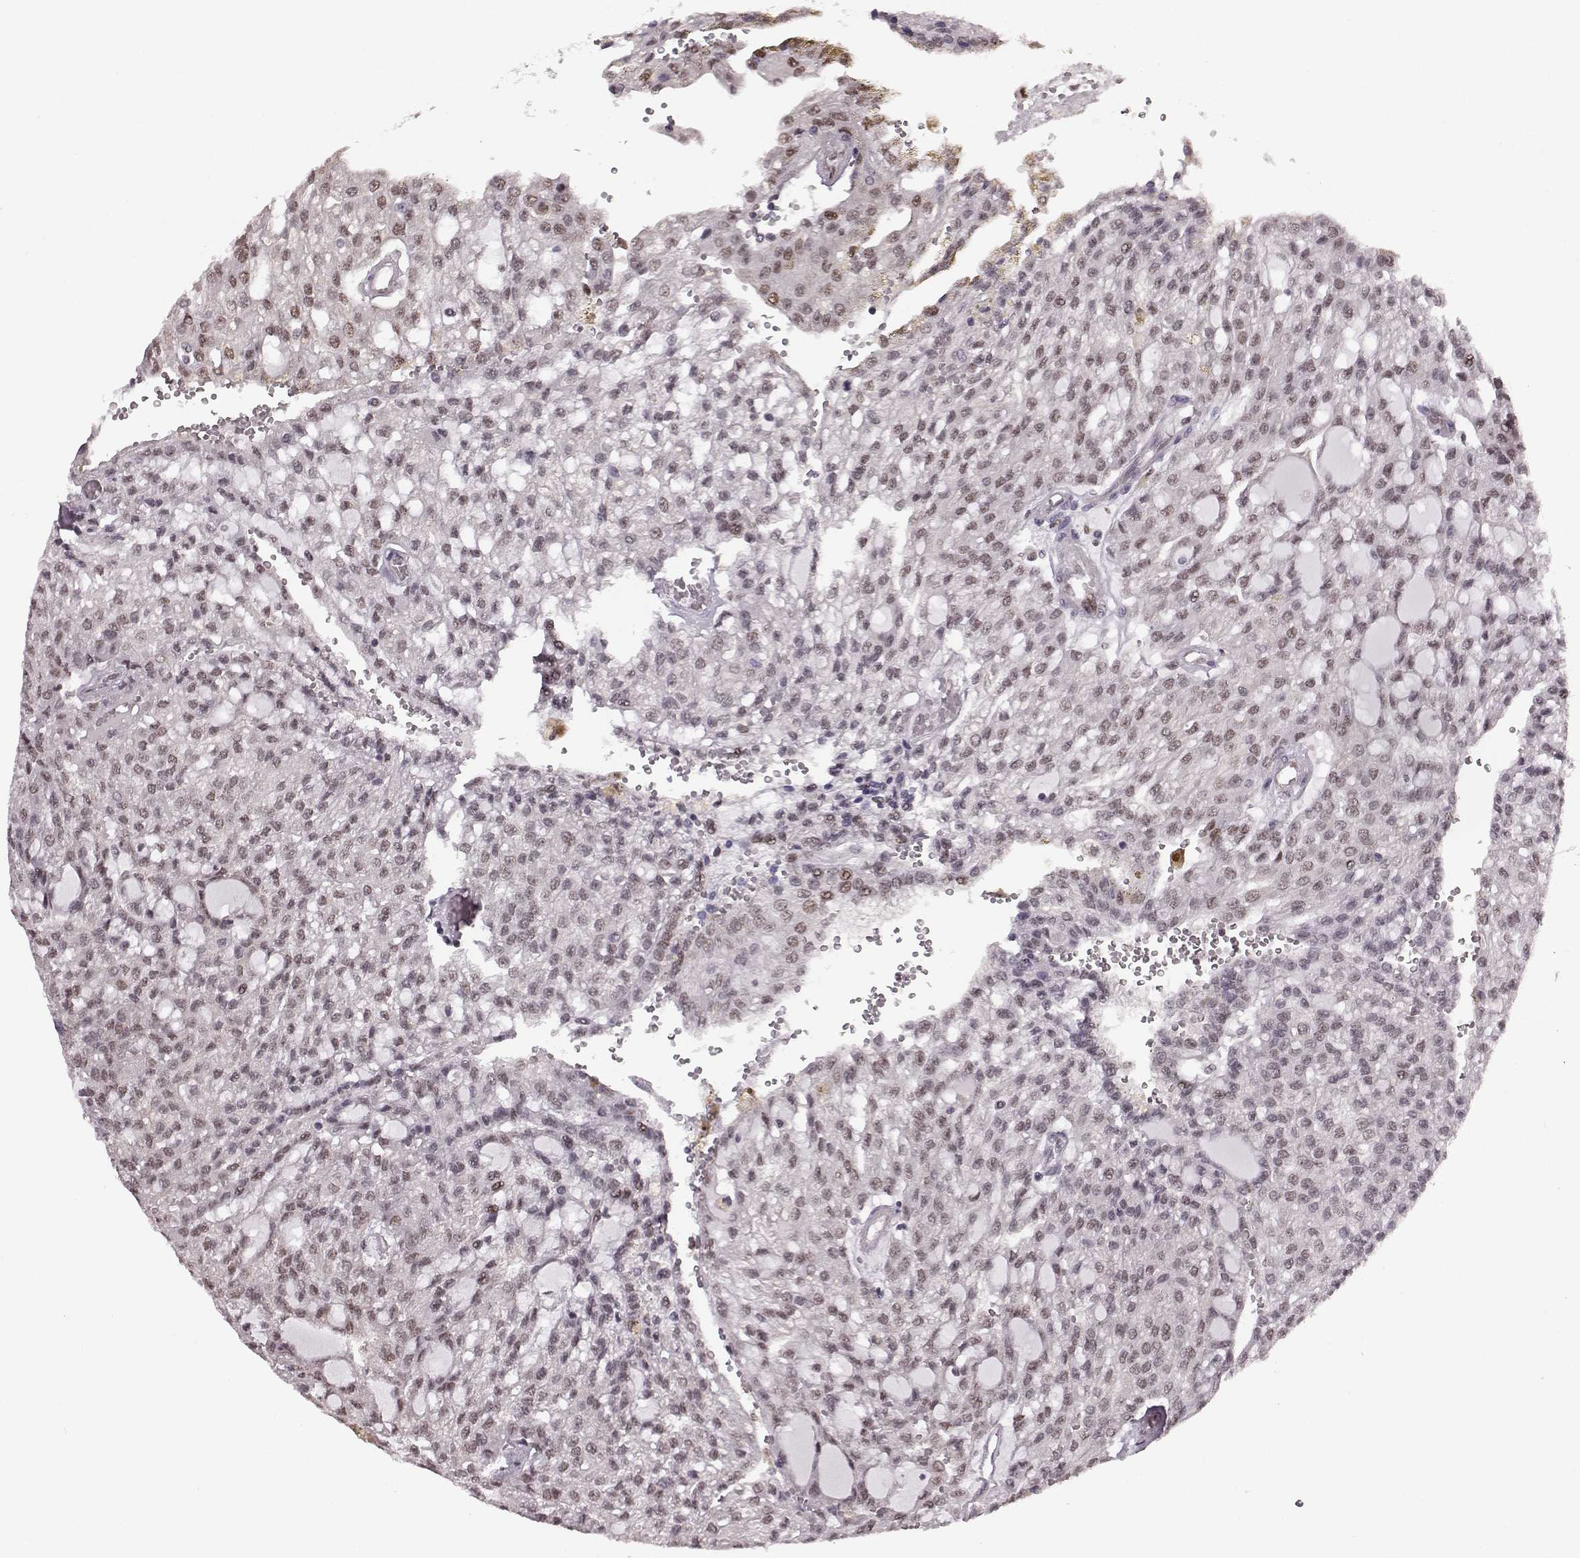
{"staining": {"intensity": "weak", "quantity": "25%-75%", "location": "nuclear"}, "tissue": "renal cancer", "cell_type": "Tumor cells", "image_type": "cancer", "snomed": [{"axis": "morphology", "description": "Adenocarcinoma, NOS"}, {"axis": "topography", "description": "Kidney"}], "caption": "Immunohistochemistry micrograph of neoplastic tissue: adenocarcinoma (renal) stained using IHC reveals low levels of weak protein expression localized specifically in the nuclear of tumor cells, appearing as a nuclear brown color.", "gene": "KLF6", "patient": {"sex": "male", "age": 63}}